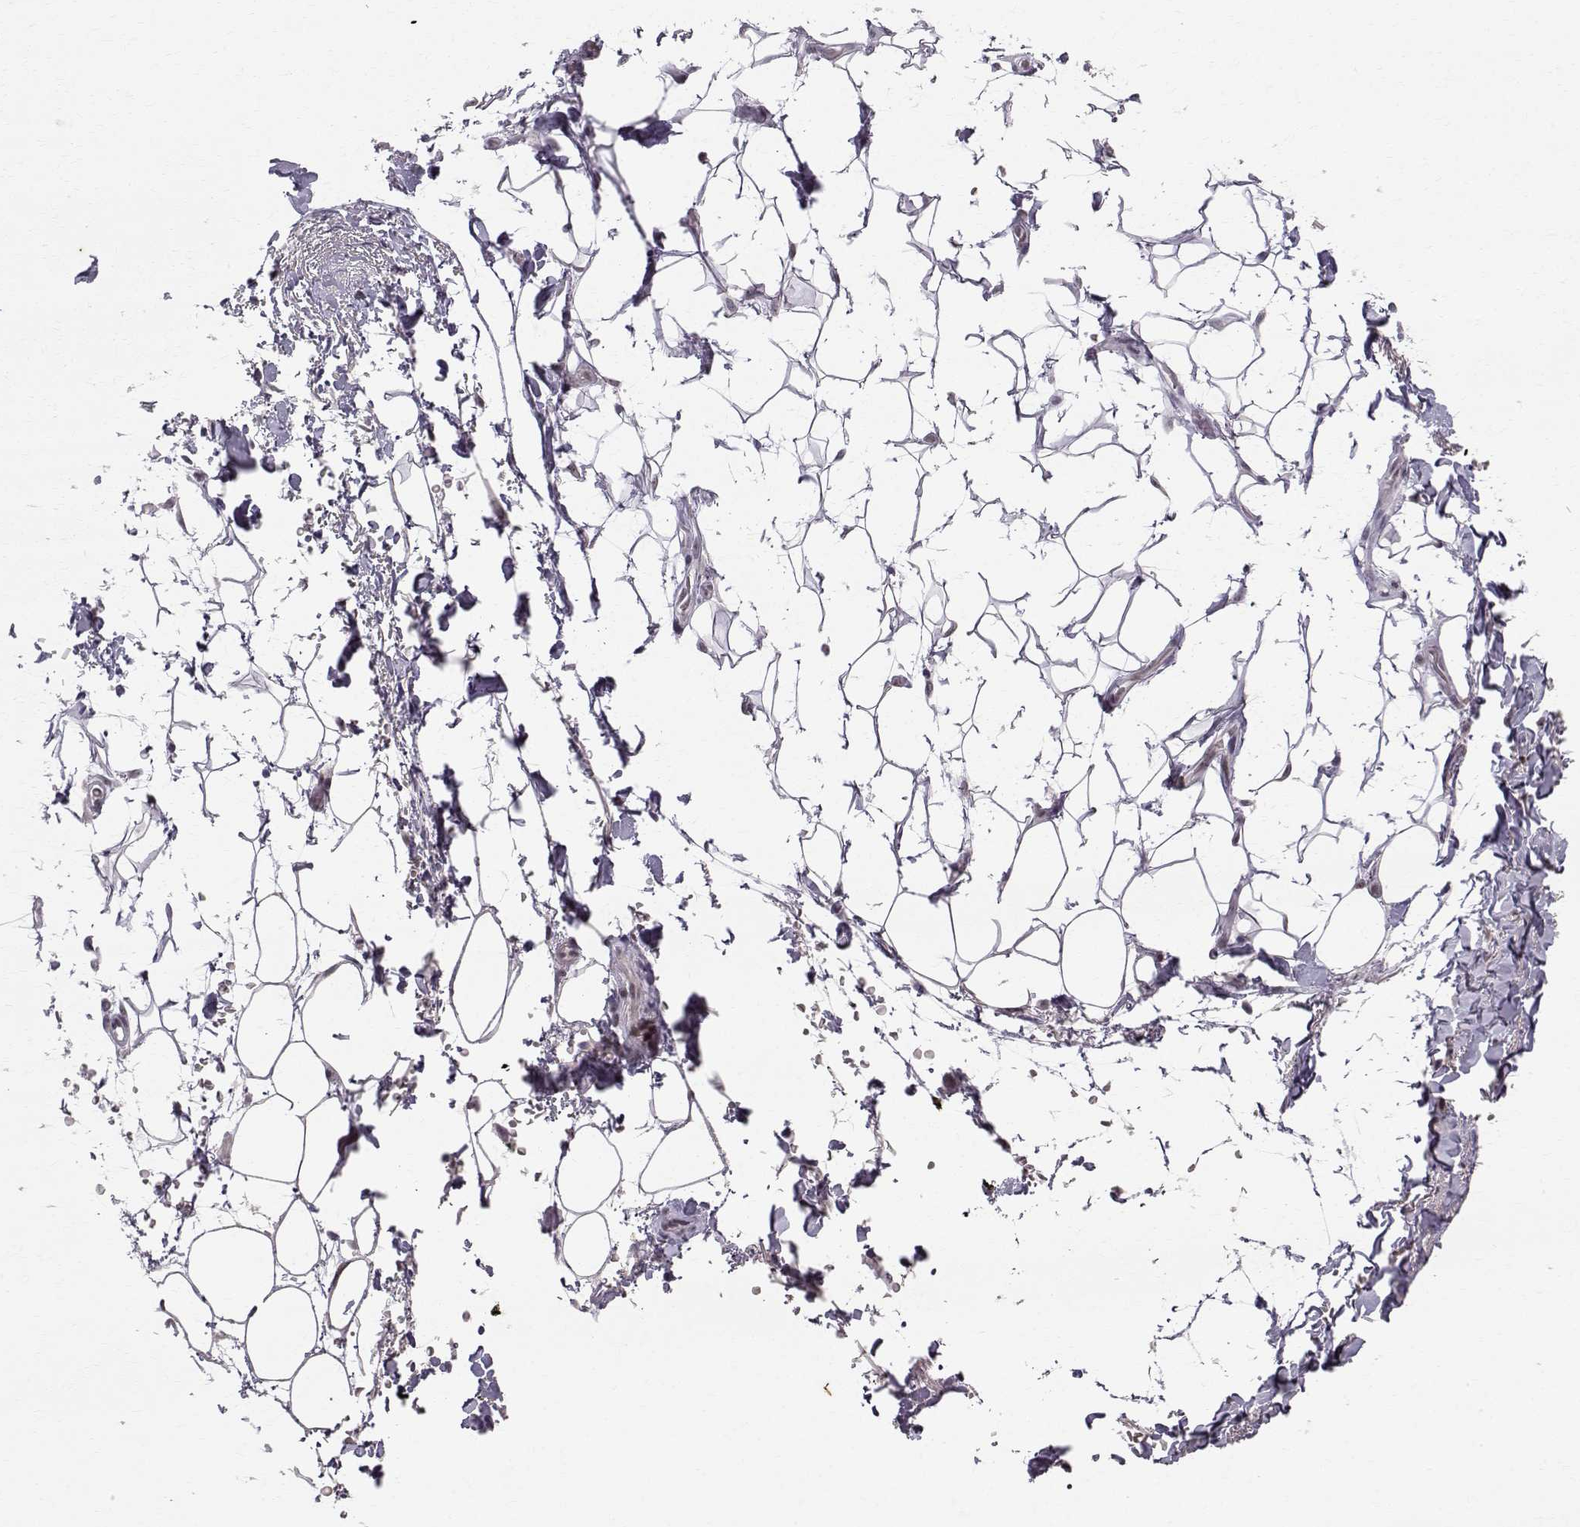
{"staining": {"intensity": "negative", "quantity": "none", "location": "none"}, "tissue": "adipose tissue", "cell_type": "Adipocytes", "image_type": "normal", "snomed": [{"axis": "morphology", "description": "Normal tissue, NOS"}, {"axis": "topography", "description": "Anal"}, {"axis": "topography", "description": "Peripheral nerve tissue"}], "caption": "Immunohistochemical staining of benign human adipose tissue demonstrates no significant staining in adipocytes. (DAB immunohistochemistry with hematoxylin counter stain).", "gene": "RPP38", "patient": {"sex": "male", "age": 53}}